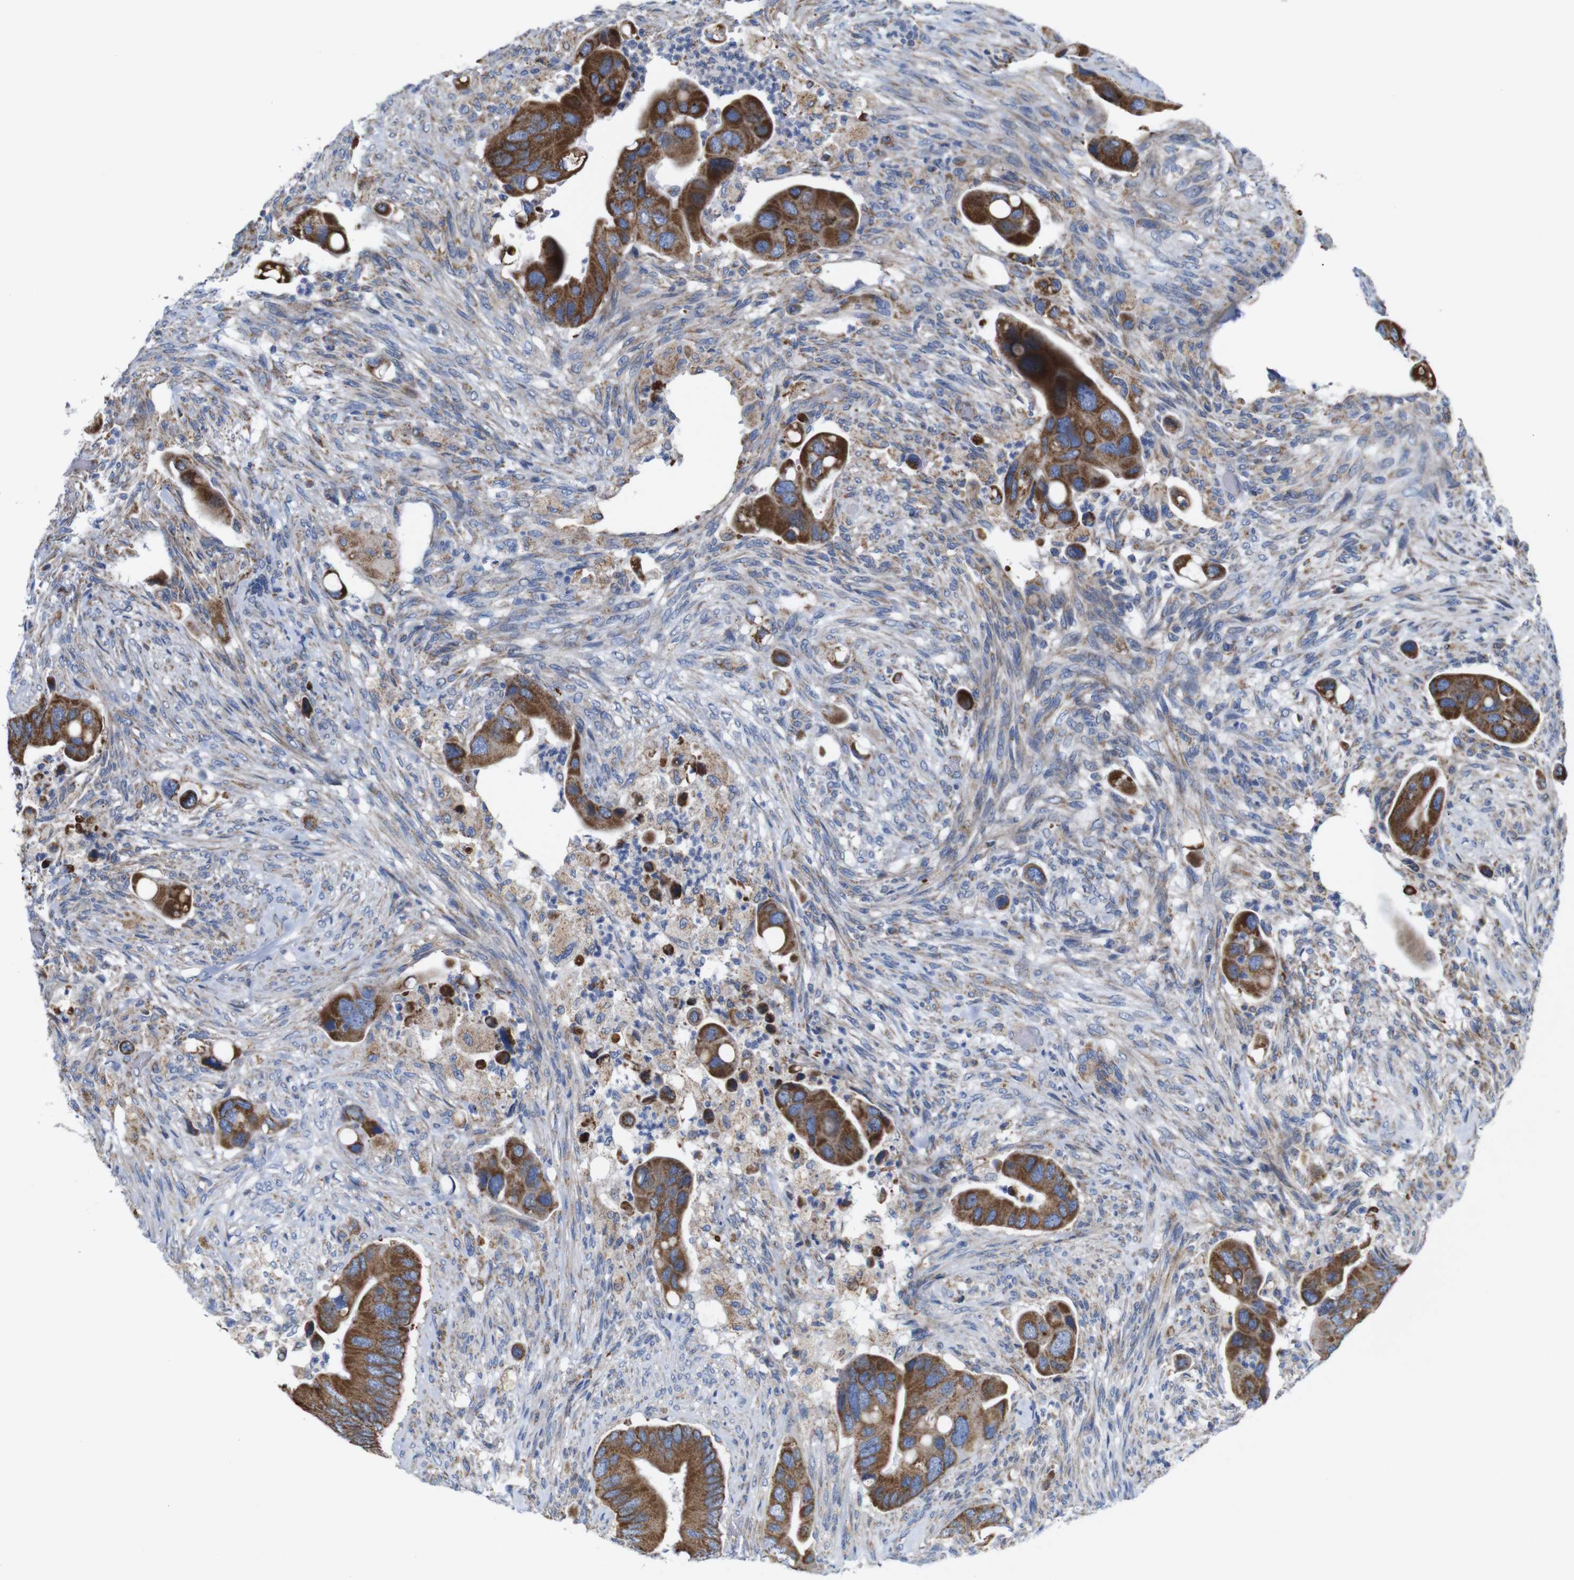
{"staining": {"intensity": "strong", "quantity": ">75%", "location": "cytoplasmic/membranous"}, "tissue": "colorectal cancer", "cell_type": "Tumor cells", "image_type": "cancer", "snomed": [{"axis": "morphology", "description": "Adenocarcinoma, NOS"}, {"axis": "topography", "description": "Rectum"}], "caption": "Approximately >75% of tumor cells in human colorectal adenocarcinoma demonstrate strong cytoplasmic/membranous protein staining as visualized by brown immunohistochemical staining.", "gene": "FAM171B", "patient": {"sex": "female", "age": 57}}